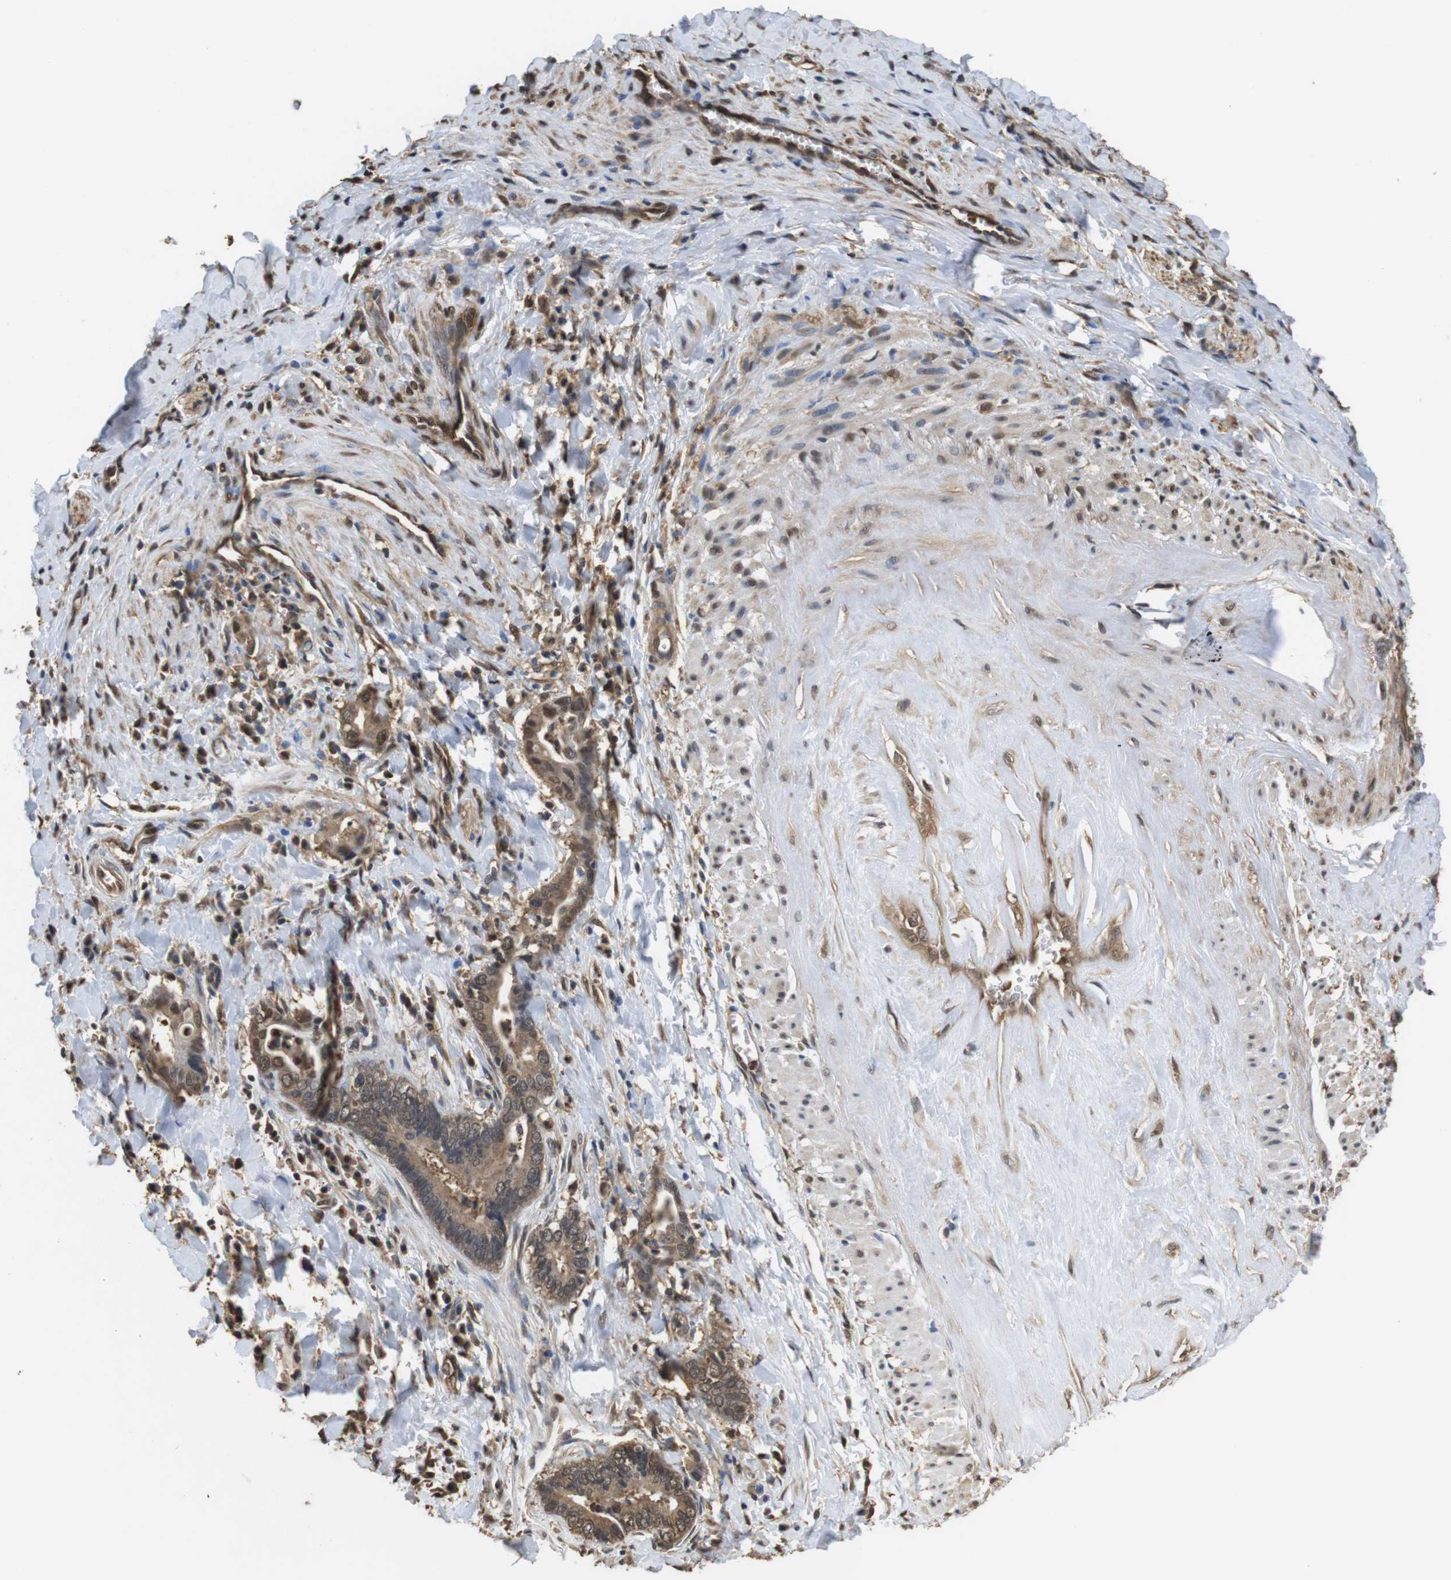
{"staining": {"intensity": "weak", "quantity": ">75%", "location": "cytoplasmic/membranous,nuclear"}, "tissue": "cervical cancer", "cell_type": "Tumor cells", "image_type": "cancer", "snomed": [{"axis": "morphology", "description": "Adenocarcinoma, NOS"}, {"axis": "topography", "description": "Cervix"}], "caption": "Immunohistochemical staining of human cervical adenocarcinoma shows weak cytoplasmic/membranous and nuclear protein expression in about >75% of tumor cells.", "gene": "LDHA", "patient": {"sex": "female", "age": 44}}